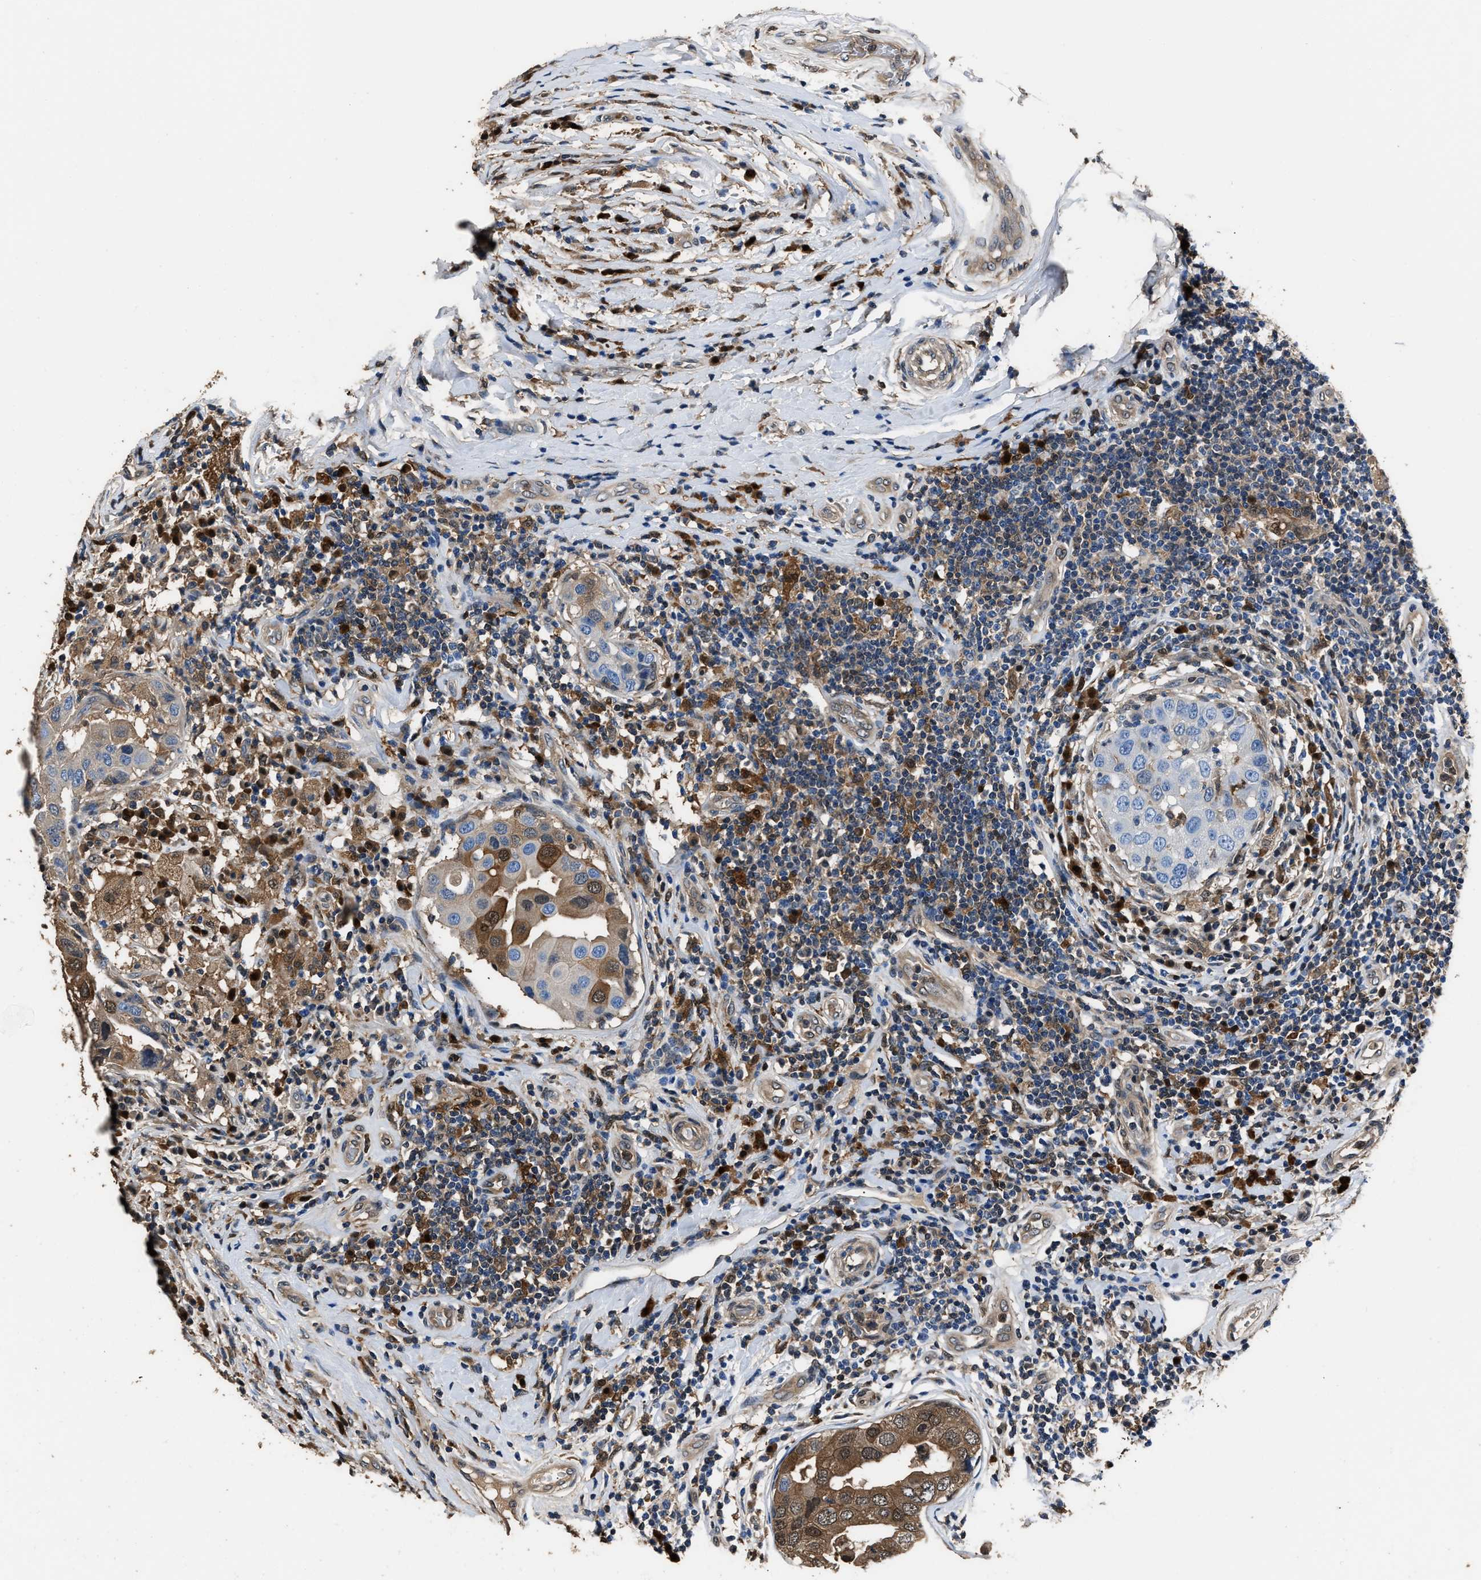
{"staining": {"intensity": "moderate", "quantity": "<25%", "location": "cytoplasmic/membranous"}, "tissue": "breast cancer", "cell_type": "Tumor cells", "image_type": "cancer", "snomed": [{"axis": "morphology", "description": "Duct carcinoma"}, {"axis": "topography", "description": "Breast"}], "caption": "Protein staining of invasive ductal carcinoma (breast) tissue exhibits moderate cytoplasmic/membranous positivity in about <25% of tumor cells. Using DAB (3,3'-diaminobenzidine) (brown) and hematoxylin (blue) stains, captured at high magnification using brightfield microscopy.", "gene": "GSTP1", "patient": {"sex": "female", "age": 27}}